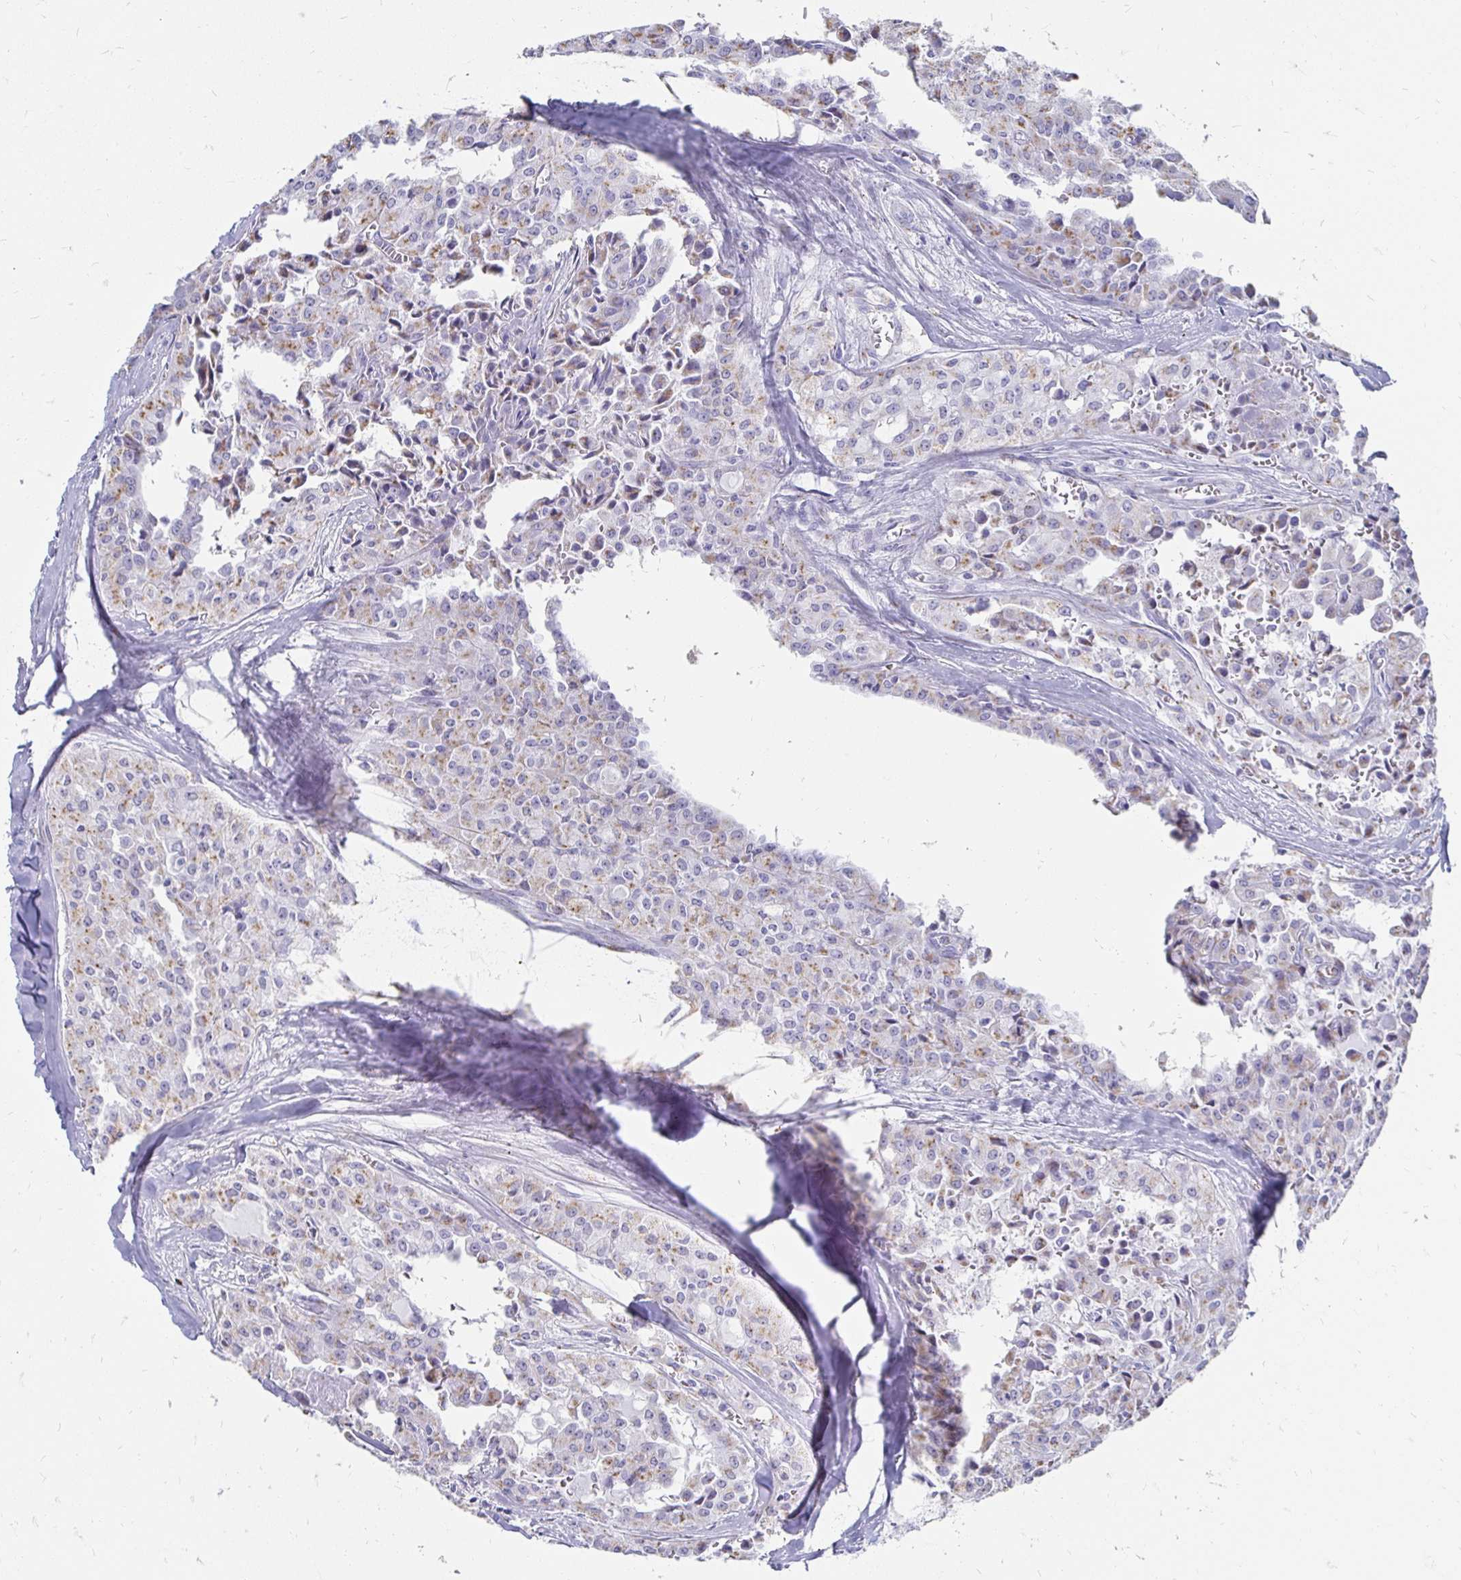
{"staining": {"intensity": "weak", "quantity": "25%-75%", "location": "cytoplasmic/membranous"}, "tissue": "head and neck cancer", "cell_type": "Tumor cells", "image_type": "cancer", "snomed": [{"axis": "morphology", "description": "Adenocarcinoma, NOS"}, {"axis": "topography", "description": "Head-Neck"}], "caption": "IHC (DAB) staining of human head and neck cancer (adenocarcinoma) demonstrates weak cytoplasmic/membranous protein positivity in about 25%-75% of tumor cells. The protein of interest is shown in brown color, while the nuclei are stained blue.", "gene": "PAGE4", "patient": {"sex": "male", "age": 64}}